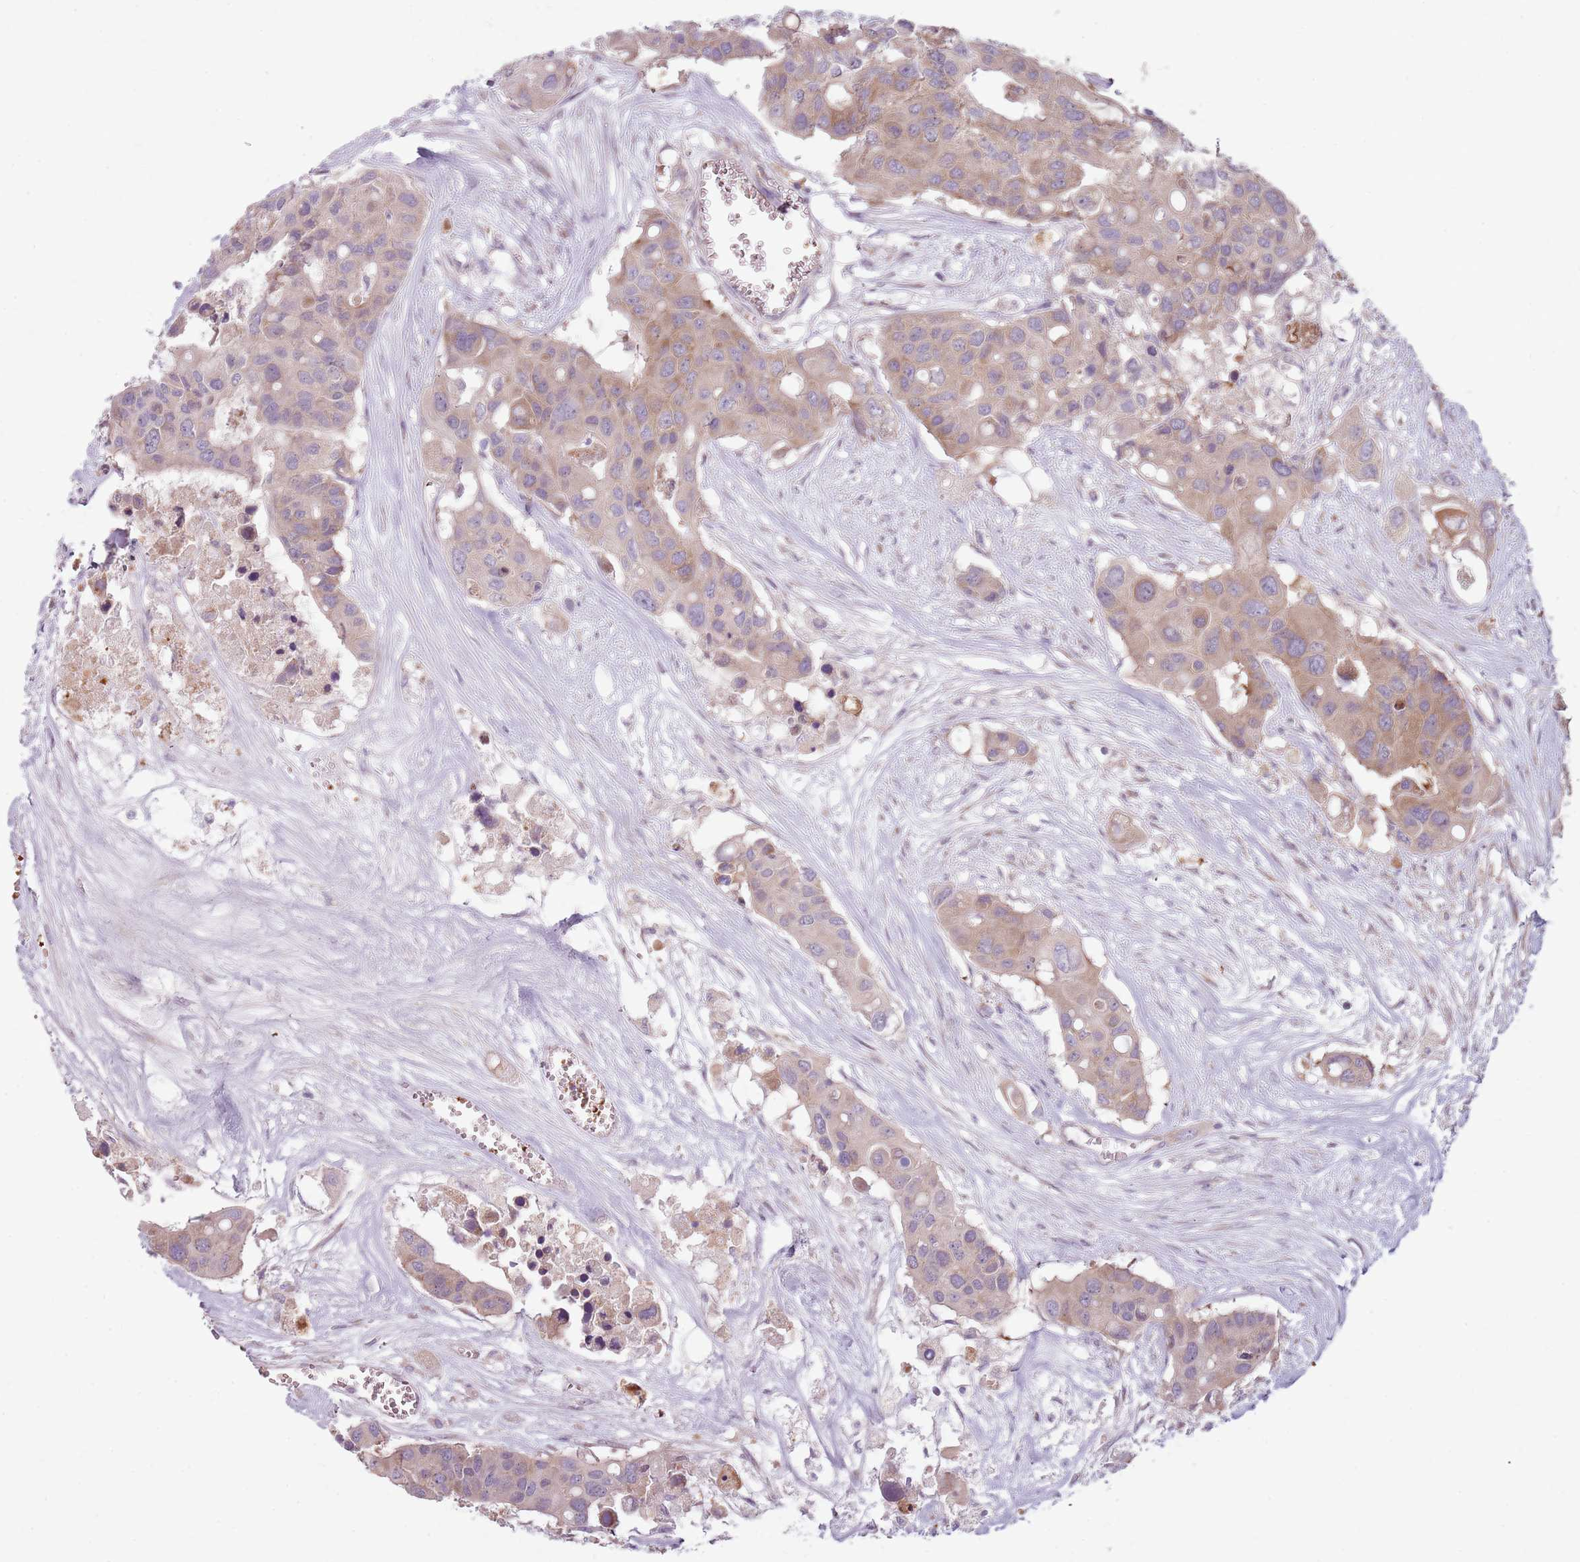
{"staining": {"intensity": "weak", "quantity": ">75%", "location": "cytoplasmic/membranous"}, "tissue": "colorectal cancer", "cell_type": "Tumor cells", "image_type": "cancer", "snomed": [{"axis": "morphology", "description": "Adenocarcinoma, NOS"}, {"axis": "topography", "description": "Colon"}], "caption": "Approximately >75% of tumor cells in adenocarcinoma (colorectal) exhibit weak cytoplasmic/membranous protein staining as visualized by brown immunohistochemical staining.", "gene": "HSPA14", "patient": {"sex": "male", "age": 77}}